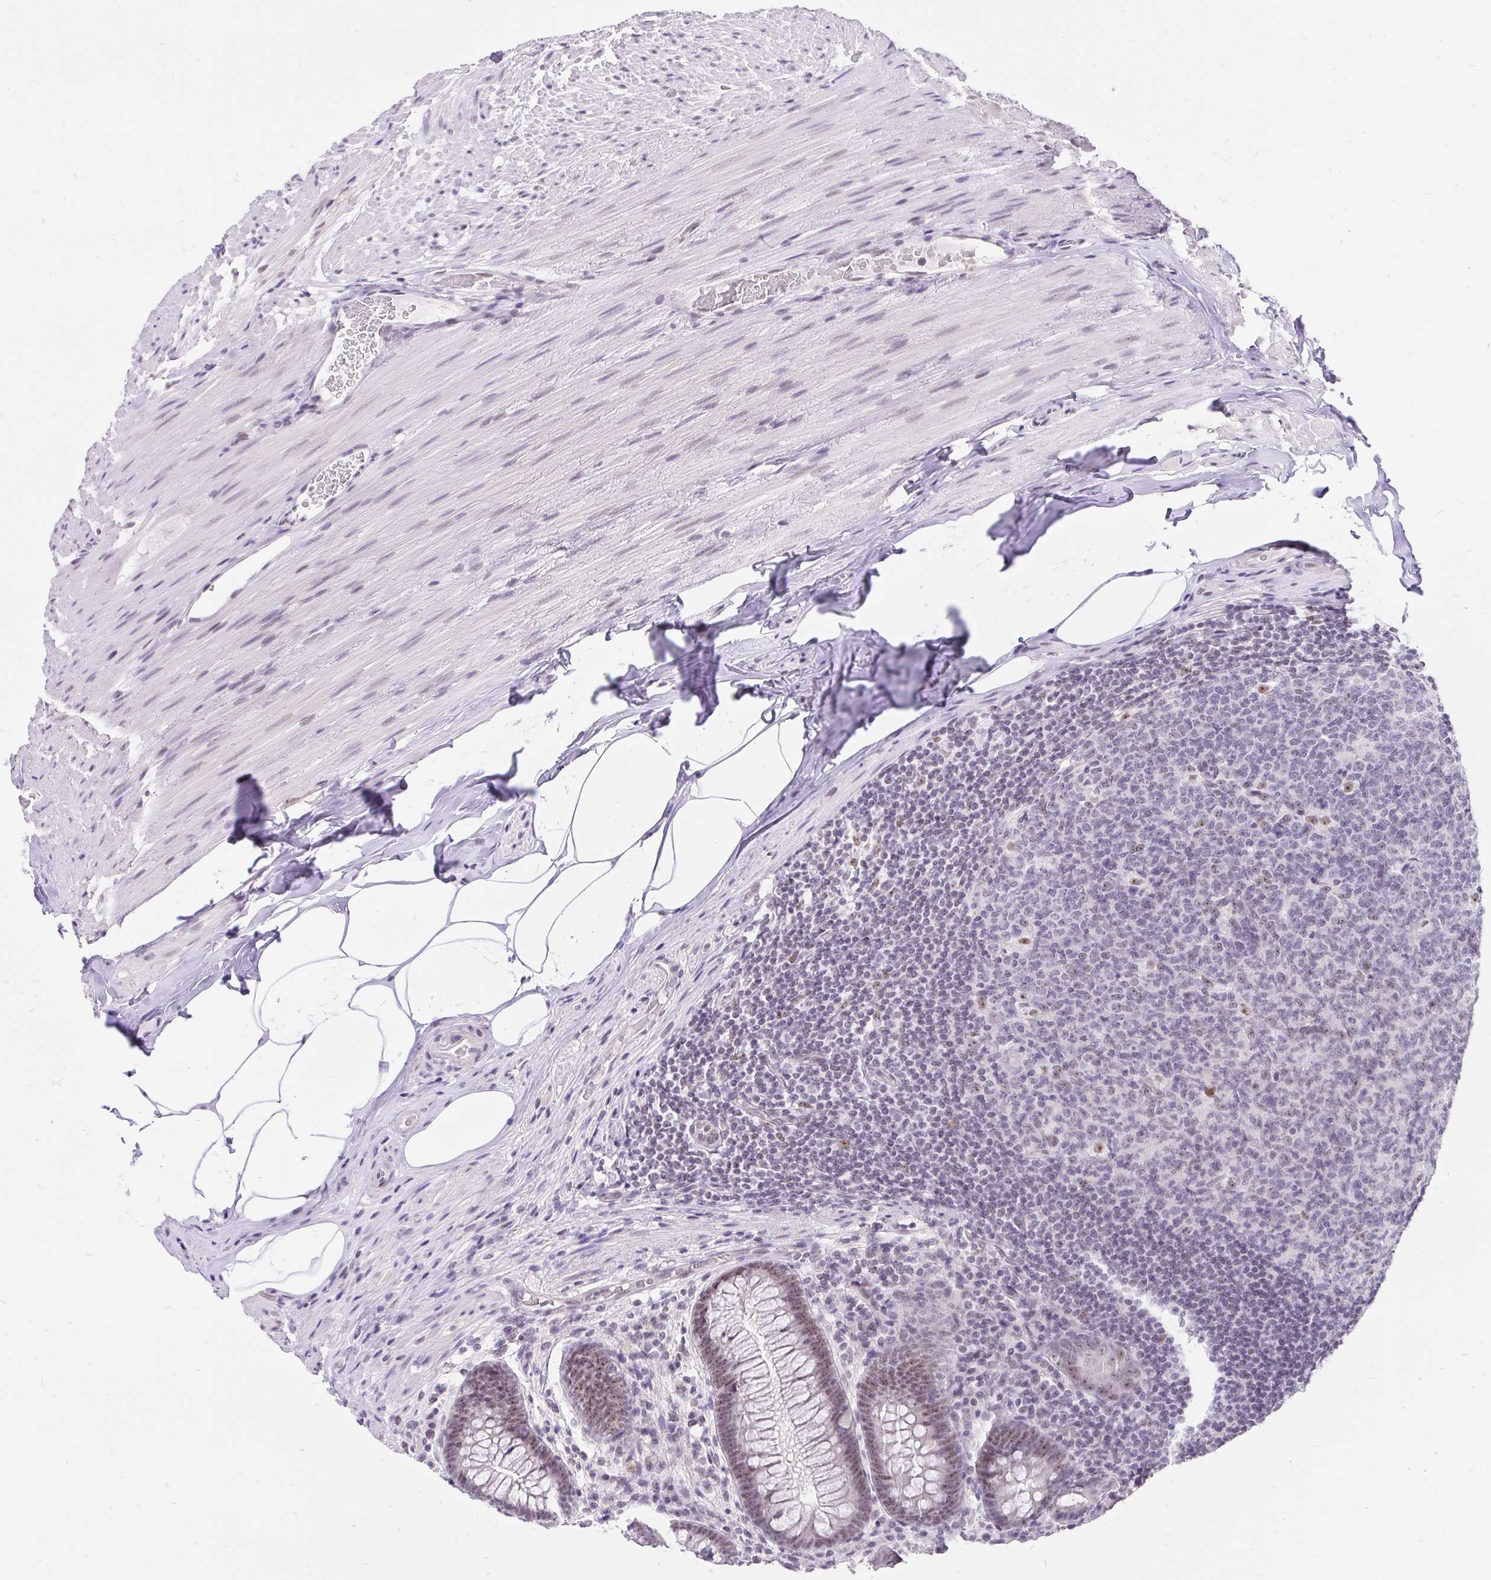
{"staining": {"intensity": "moderate", "quantity": ">75%", "location": "nuclear"}, "tissue": "appendix", "cell_type": "Glandular cells", "image_type": "normal", "snomed": [{"axis": "morphology", "description": "Normal tissue, NOS"}, {"axis": "topography", "description": "Appendix"}], "caption": "High-magnification brightfield microscopy of unremarkable appendix stained with DAB (brown) and counterstained with hematoxylin (blue). glandular cells exhibit moderate nuclear staining is appreciated in approximately>75% of cells.", "gene": "ZNF860", "patient": {"sex": "male", "age": 71}}